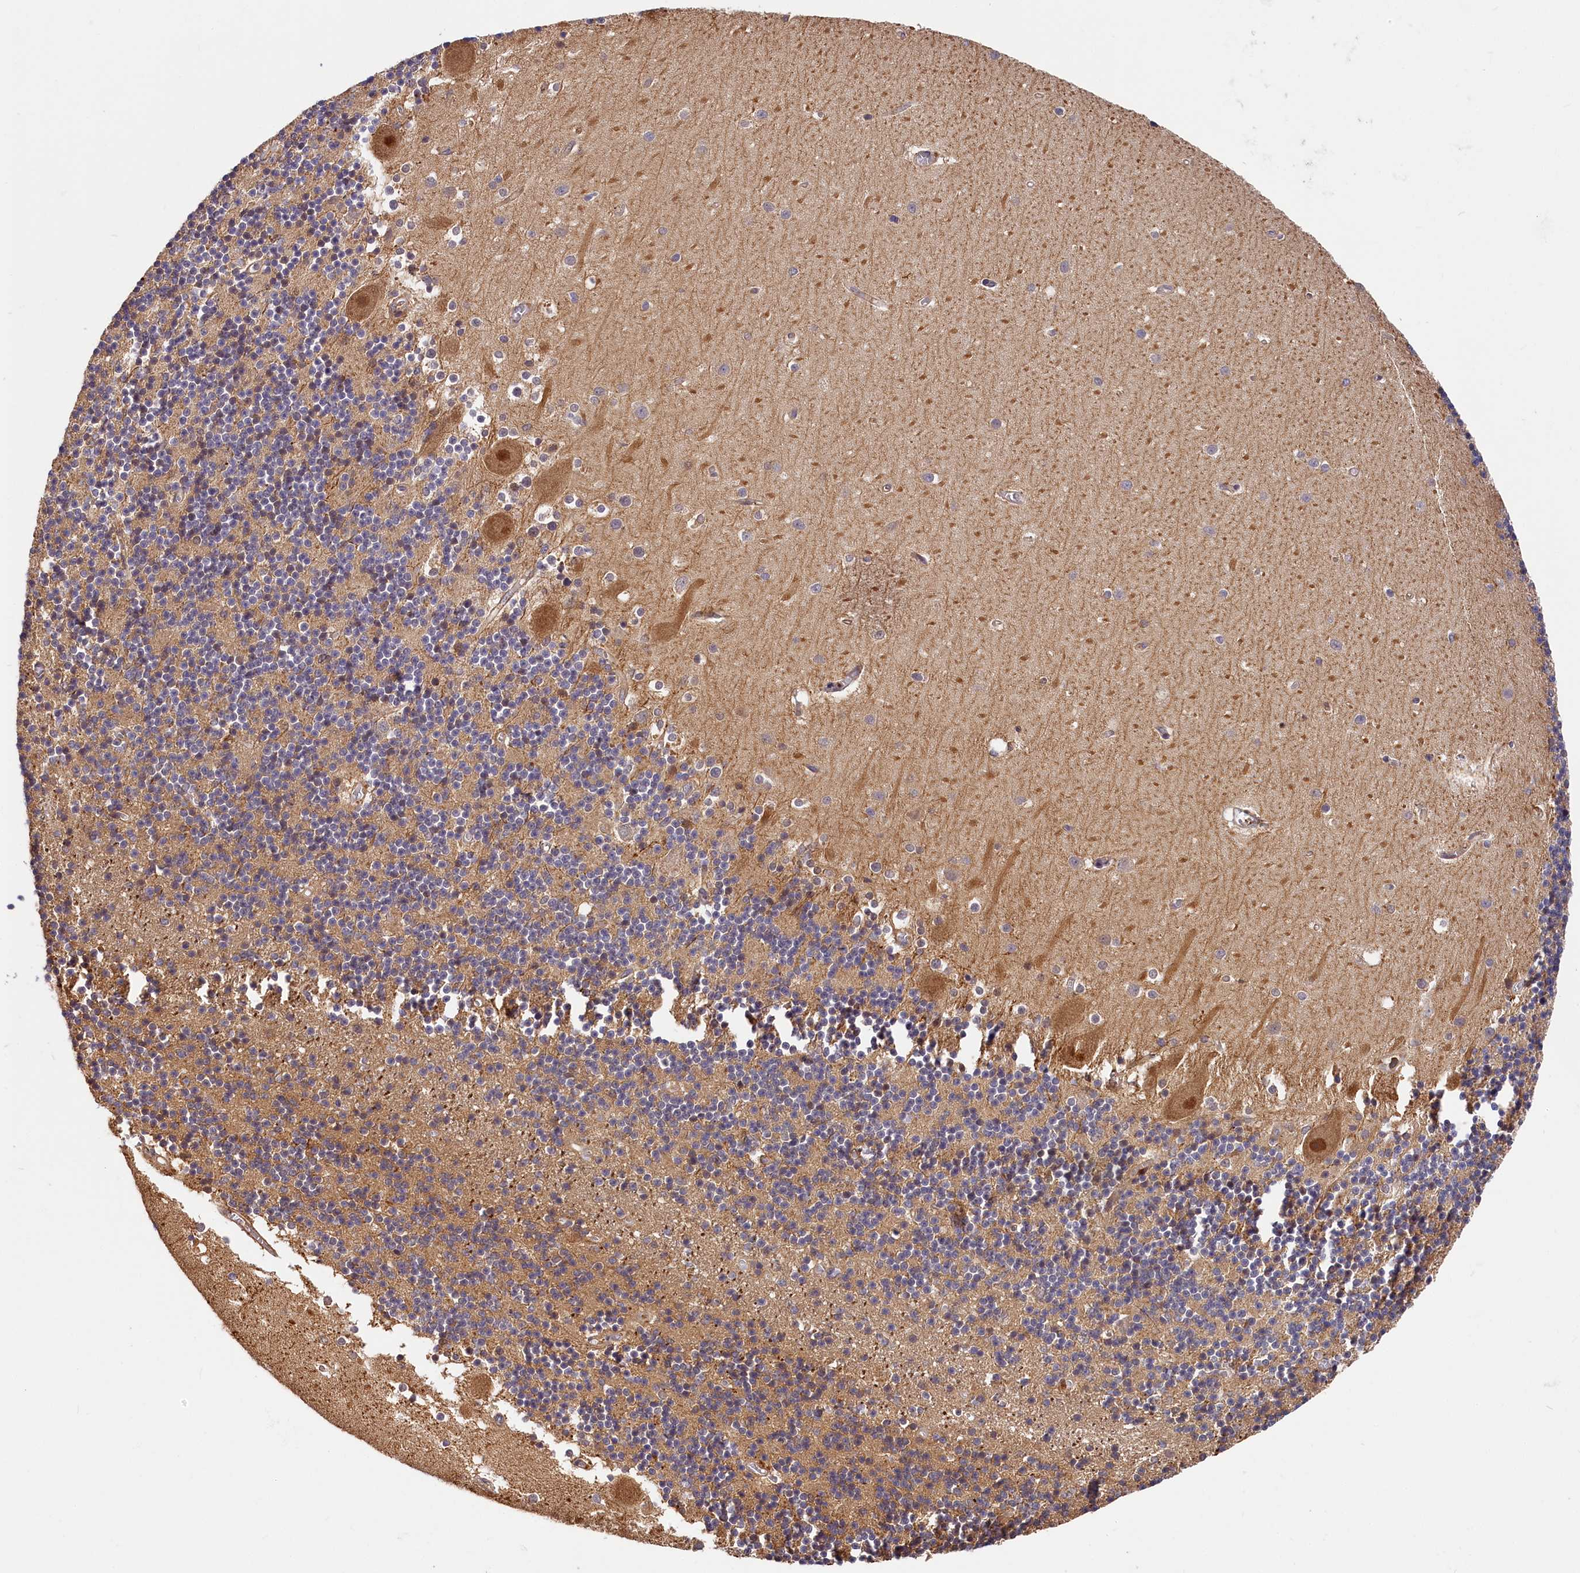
{"staining": {"intensity": "weak", "quantity": "<25%", "location": "cytoplasmic/membranous"}, "tissue": "cerebellum", "cell_type": "Cells in granular layer", "image_type": "normal", "snomed": [{"axis": "morphology", "description": "Normal tissue, NOS"}, {"axis": "topography", "description": "Cerebellum"}], "caption": "High power microscopy image of an IHC histopathology image of normal cerebellum, revealing no significant staining in cells in granular layer. (IHC, brightfield microscopy, high magnification).", "gene": "ITIH1", "patient": {"sex": "male", "age": 54}}